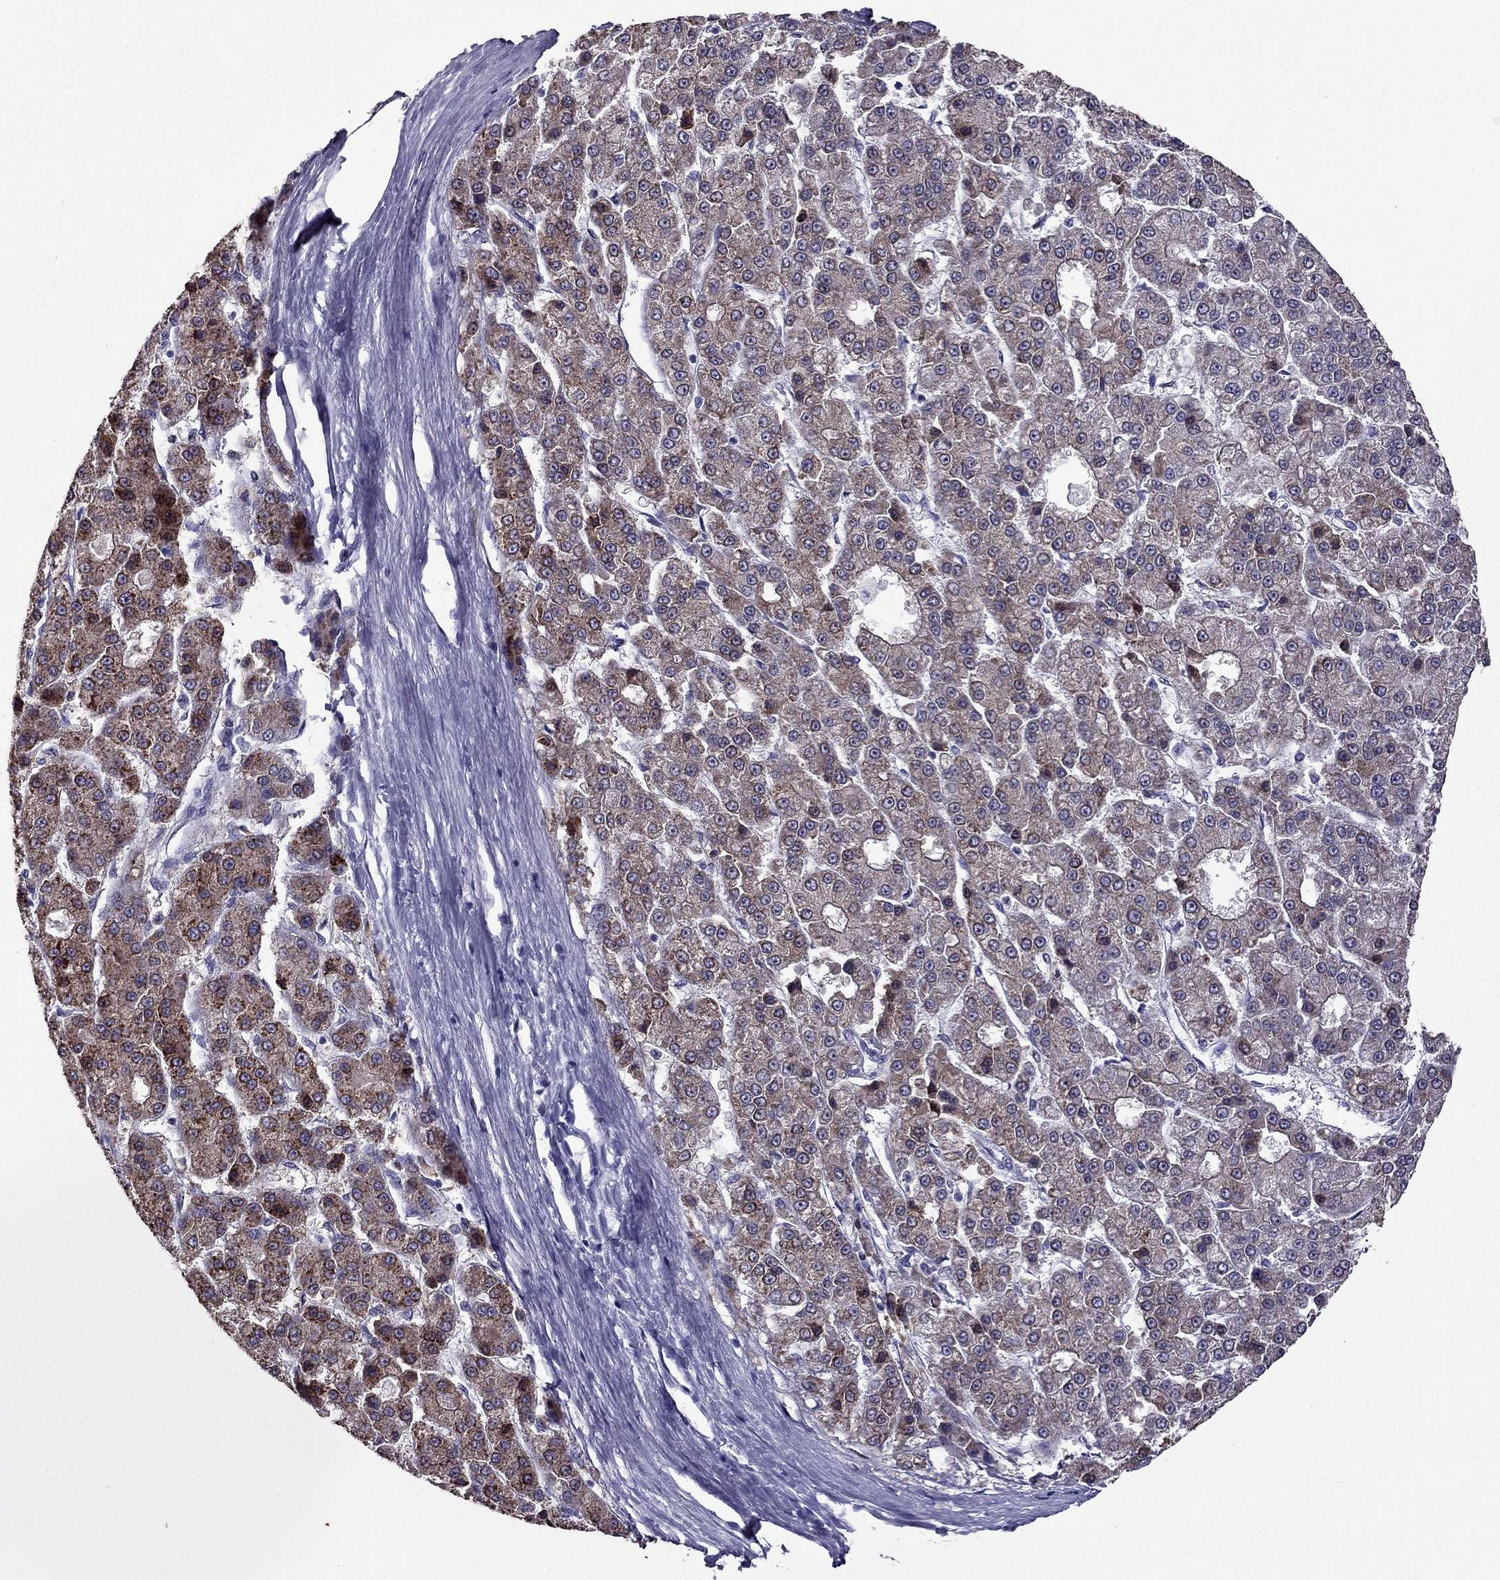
{"staining": {"intensity": "moderate", "quantity": ">75%", "location": "cytoplasmic/membranous"}, "tissue": "liver cancer", "cell_type": "Tumor cells", "image_type": "cancer", "snomed": [{"axis": "morphology", "description": "Carcinoma, Hepatocellular, NOS"}, {"axis": "topography", "description": "Liver"}], "caption": "IHC staining of liver hepatocellular carcinoma, which shows medium levels of moderate cytoplasmic/membranous positivity in about >75% of tumor cells indicating moderate cytoplasmic/membranous protein staining. The staining was performed using DAB (brown) for protein detection and nuclei were counterstained in hematoxylin (blue).", "gene": "CDK5", "patient": {"sex": "male", "age": 70}}